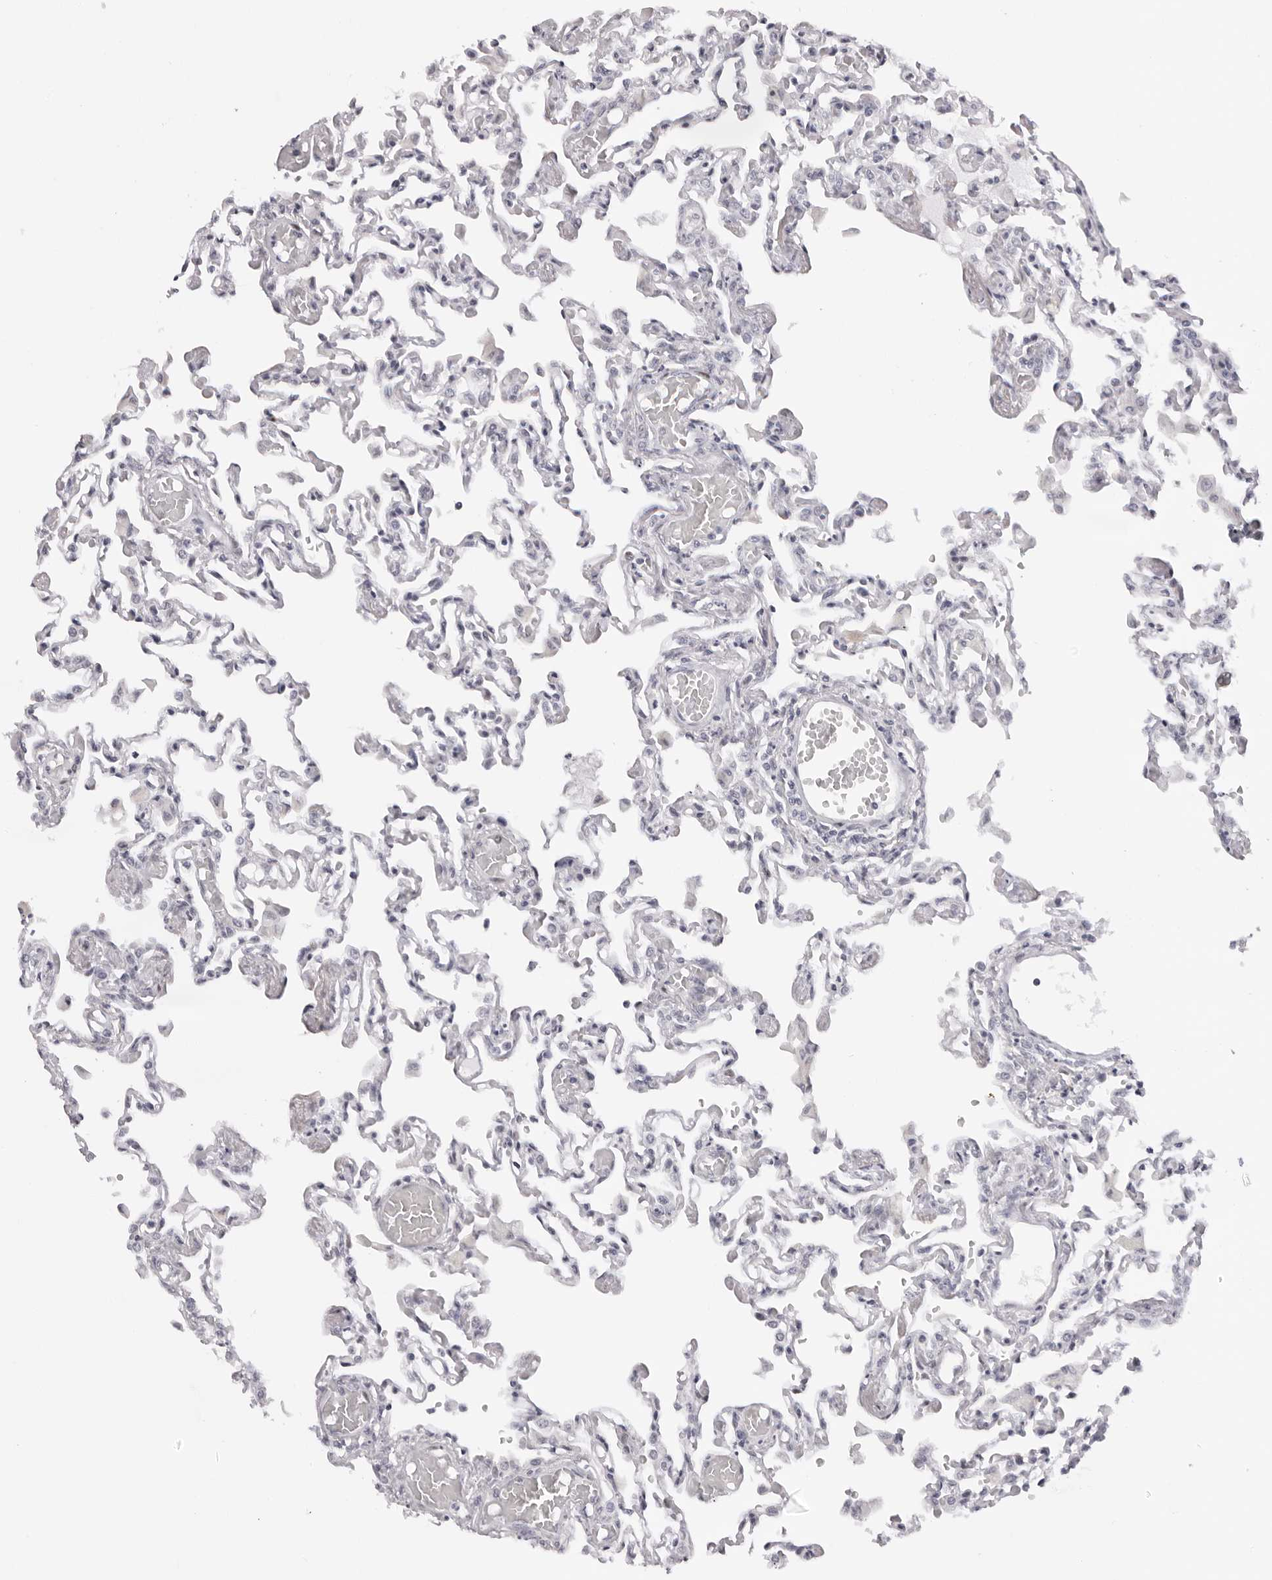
{"staining": {"intensity": "negative", "quantity": "none", "location": "none"}, "tissue": "lung", "cell_type": "Alveolar cells", "image_type": "normal", "snomed": [{"axis": "morphology", "description": "Normal tissue, NOS"}, {"axis": "topography", "description": "Bronchus"}, {"axis": "topography", "description": "Lung"}], "caption": "The IHC photomicrograph has no significant expression in alveolar cells of lung. (Stains: DAB (3,3'-diaminobenzidine) IHC with hematoxylin counter stain, Microscopy: brightfield microscopy at high magnification).", "gene": "MAFK", "patient": {"sex": "female", "age": 49}}